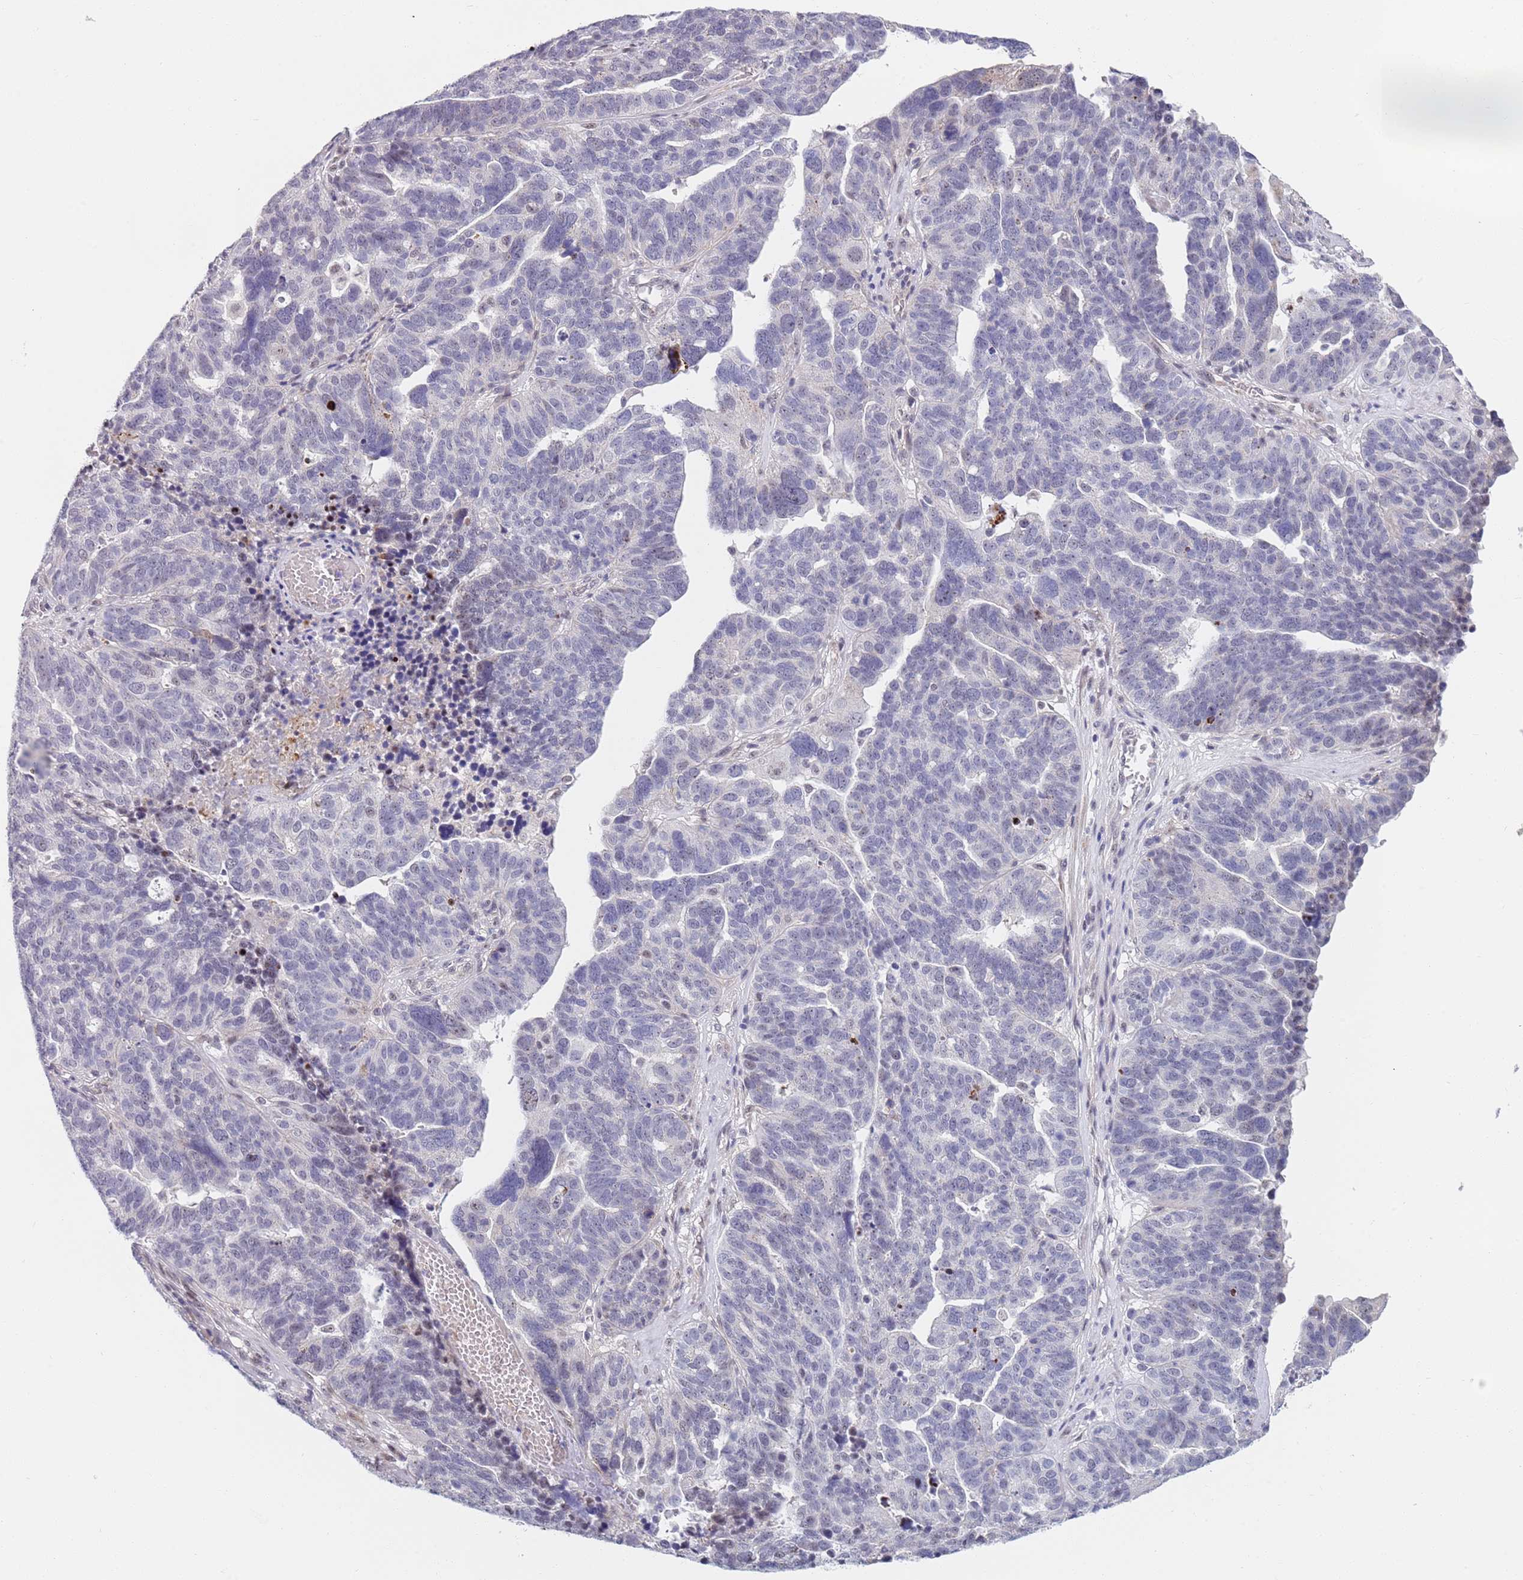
{"staining": {"intensity": "negative", "quantity": "none", "location": "none"}, "tissue": "ovarian cancer", "cell_type": "Tumor cells", "image_type": "cancer", "snomed": [{"axis": "morphology", "description": "Cystadenocarcinoma, serous, NOS"}, {"axis": "topography", "description": "Ovary"}], "caption": "Immunohistochemistry histopathology image of neoplastic tissue: ovarian cancer stained with DAB demonstrates no significant protein expression in tumor cells.", "gene": "PLCL2", "patient": {"sex": "female", "age": 59}}